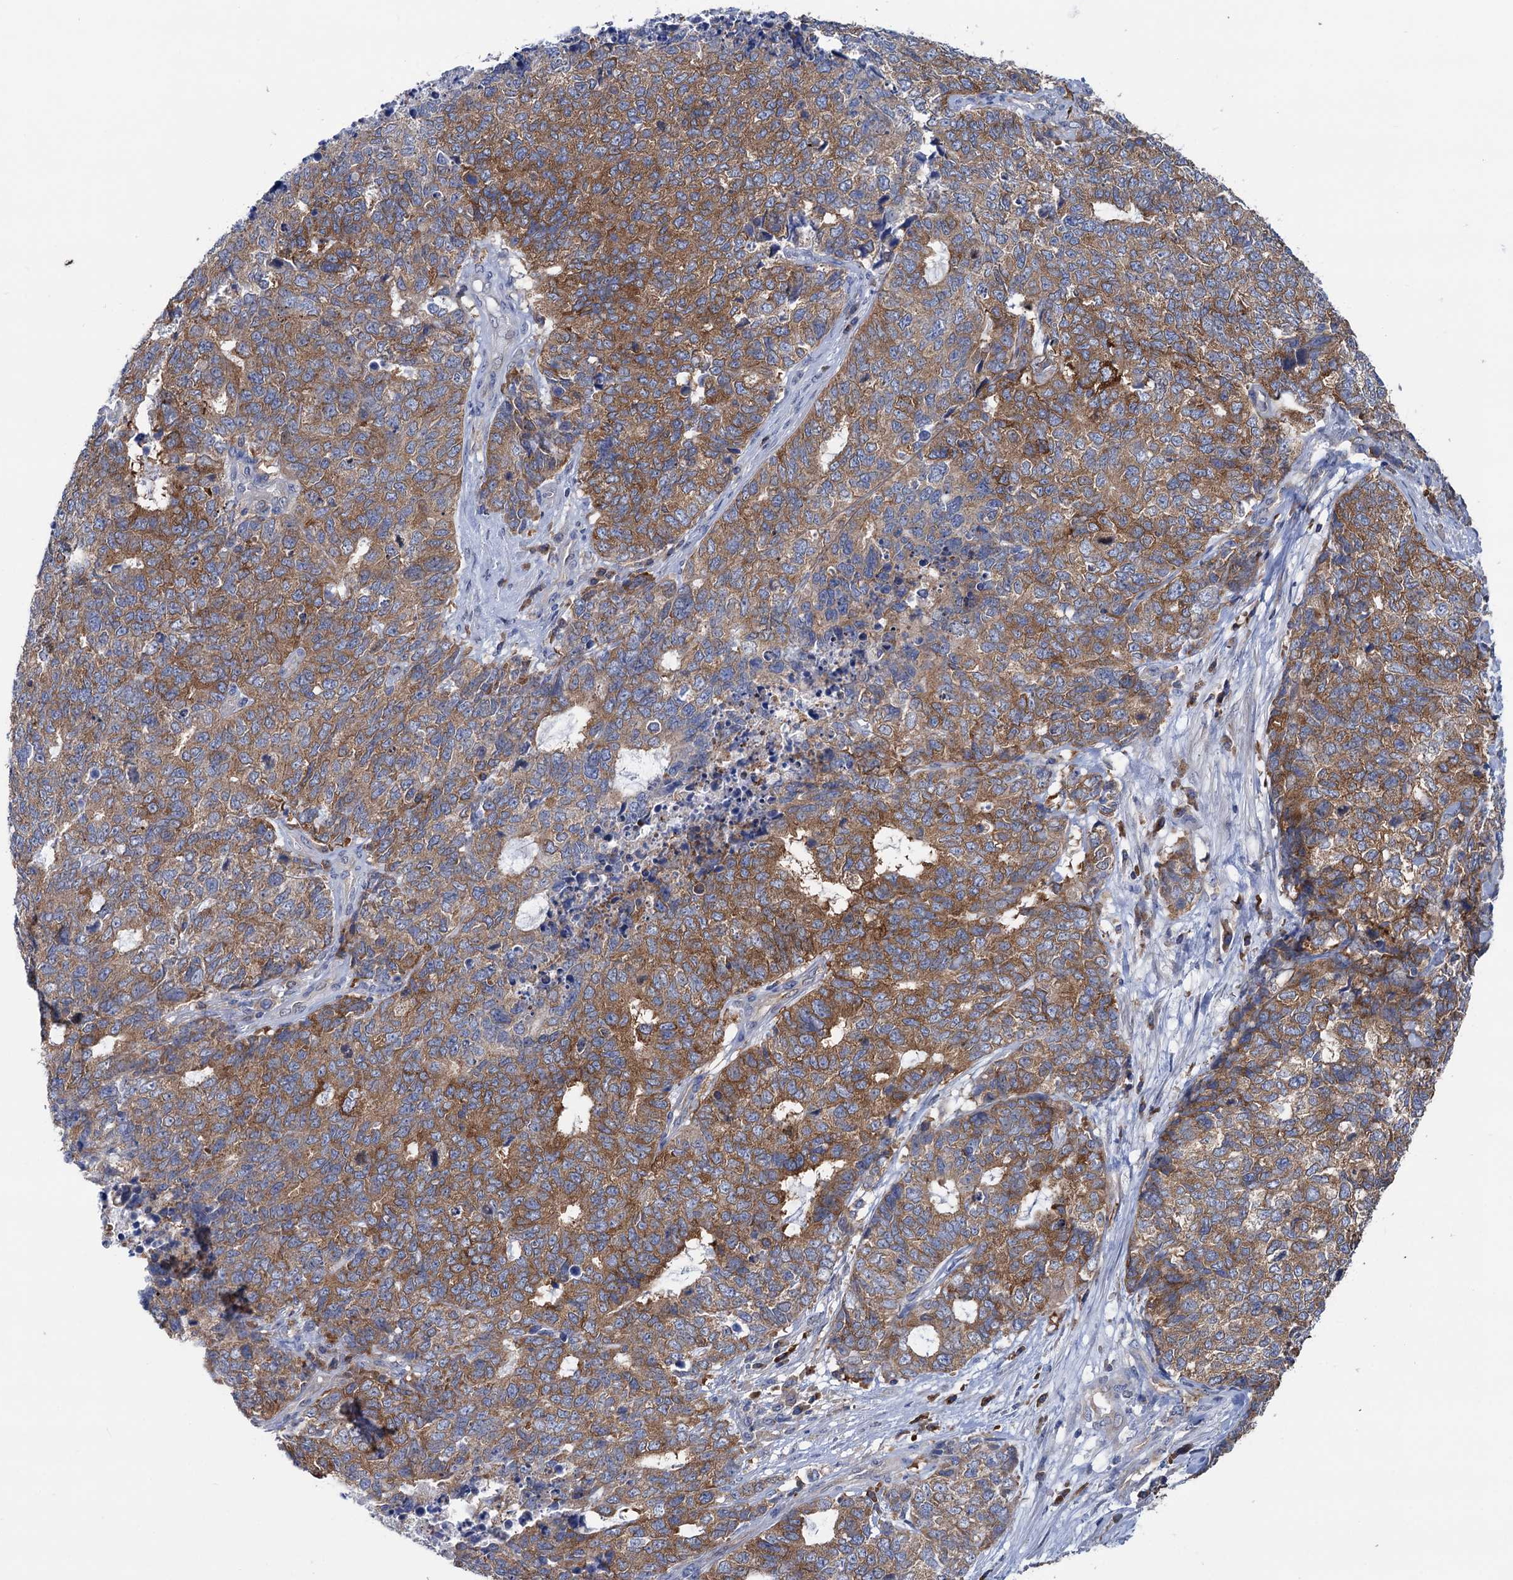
{"staining": {"intensity": "moderate", "quantity": "25%-75%", "location": "cytoplasmic/membranous"}, "tissue": "cervical cancer", "cell_type": "Tumor cells", "image_type": "cancer", "snomed": [{"axis": "morphology", "description": "Squamous cell carcinoma, NOS"}, {"axis": "topography", "description": "Cervix"}], "caption": "High-power microscopy captured an IHC photomicrograph of squamous cell carcinoma (cervical), revealing moderate cytoplasmic/membranous expression in about 25%-75% of tumor cells.", "gene": "ZNRD2", "patient": {"sex": "female", "age": 63}}